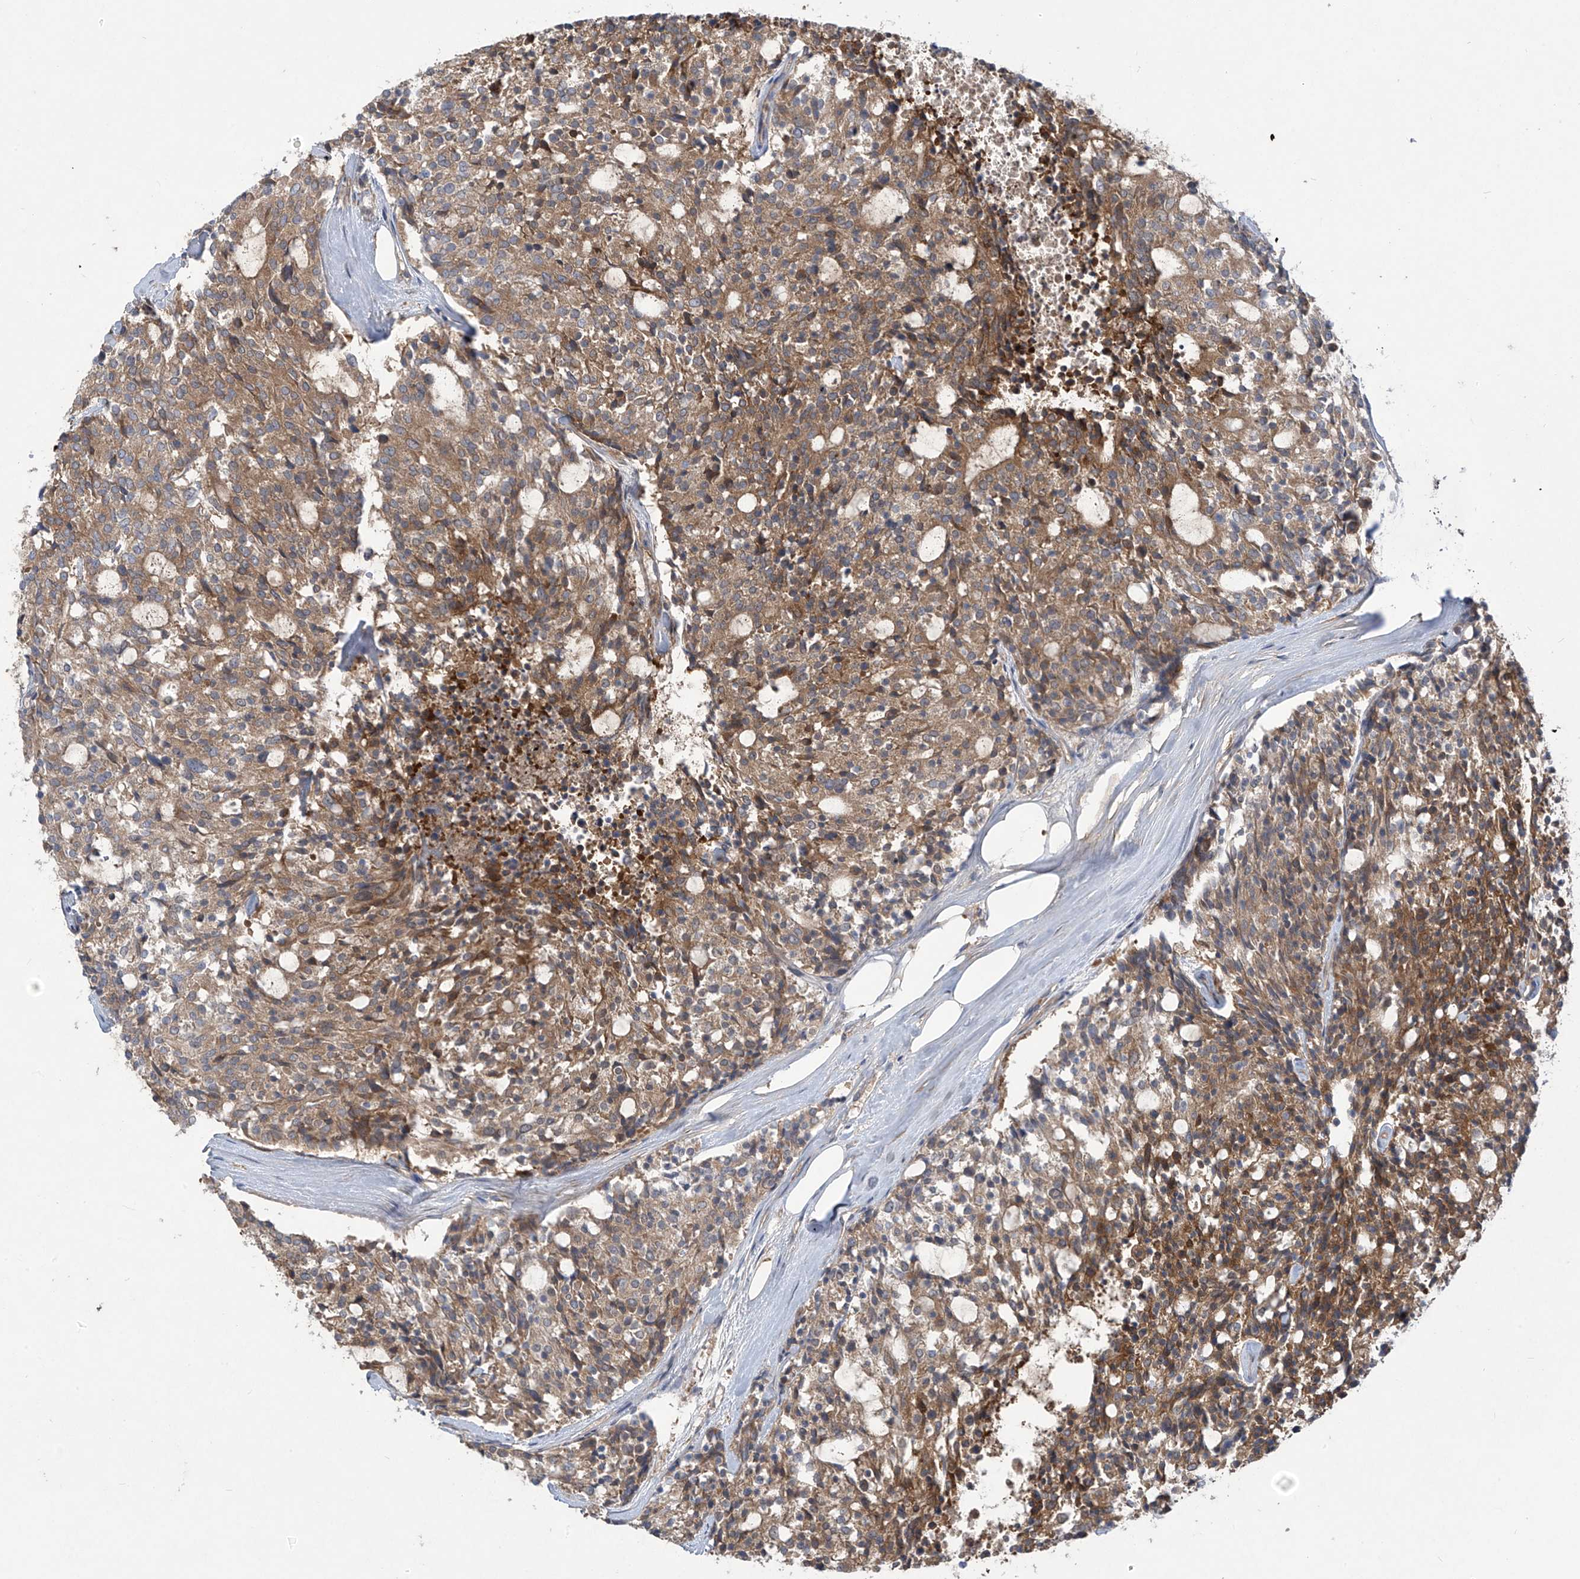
{"staining": {"intensity": "moderate", "quantity": ">75%", "location": "cytoplasmic/membranous"}, "tissue": "carcinoid", "cell_type": "Tumor cells", "image_type": "cancer", "snomed": [{"axis": "morphology", "description": "Carcinoid, malignant, NOS"}, {"axis": "topography", "description": "Pancreas"}], "caption": "High-power microscopy captured an immunohistochemistry (IHC) image of carcinoid (malignant), revealing moderate cytoplasmic/membranous expression in about >75% of tumor cells. The staining was performed using DAB, with brown indicating positive protein expression. Nuclei are stained blue with hematoxylin.", "gene": "ADI1", "patient": {"sex": "female", "age": 54}}